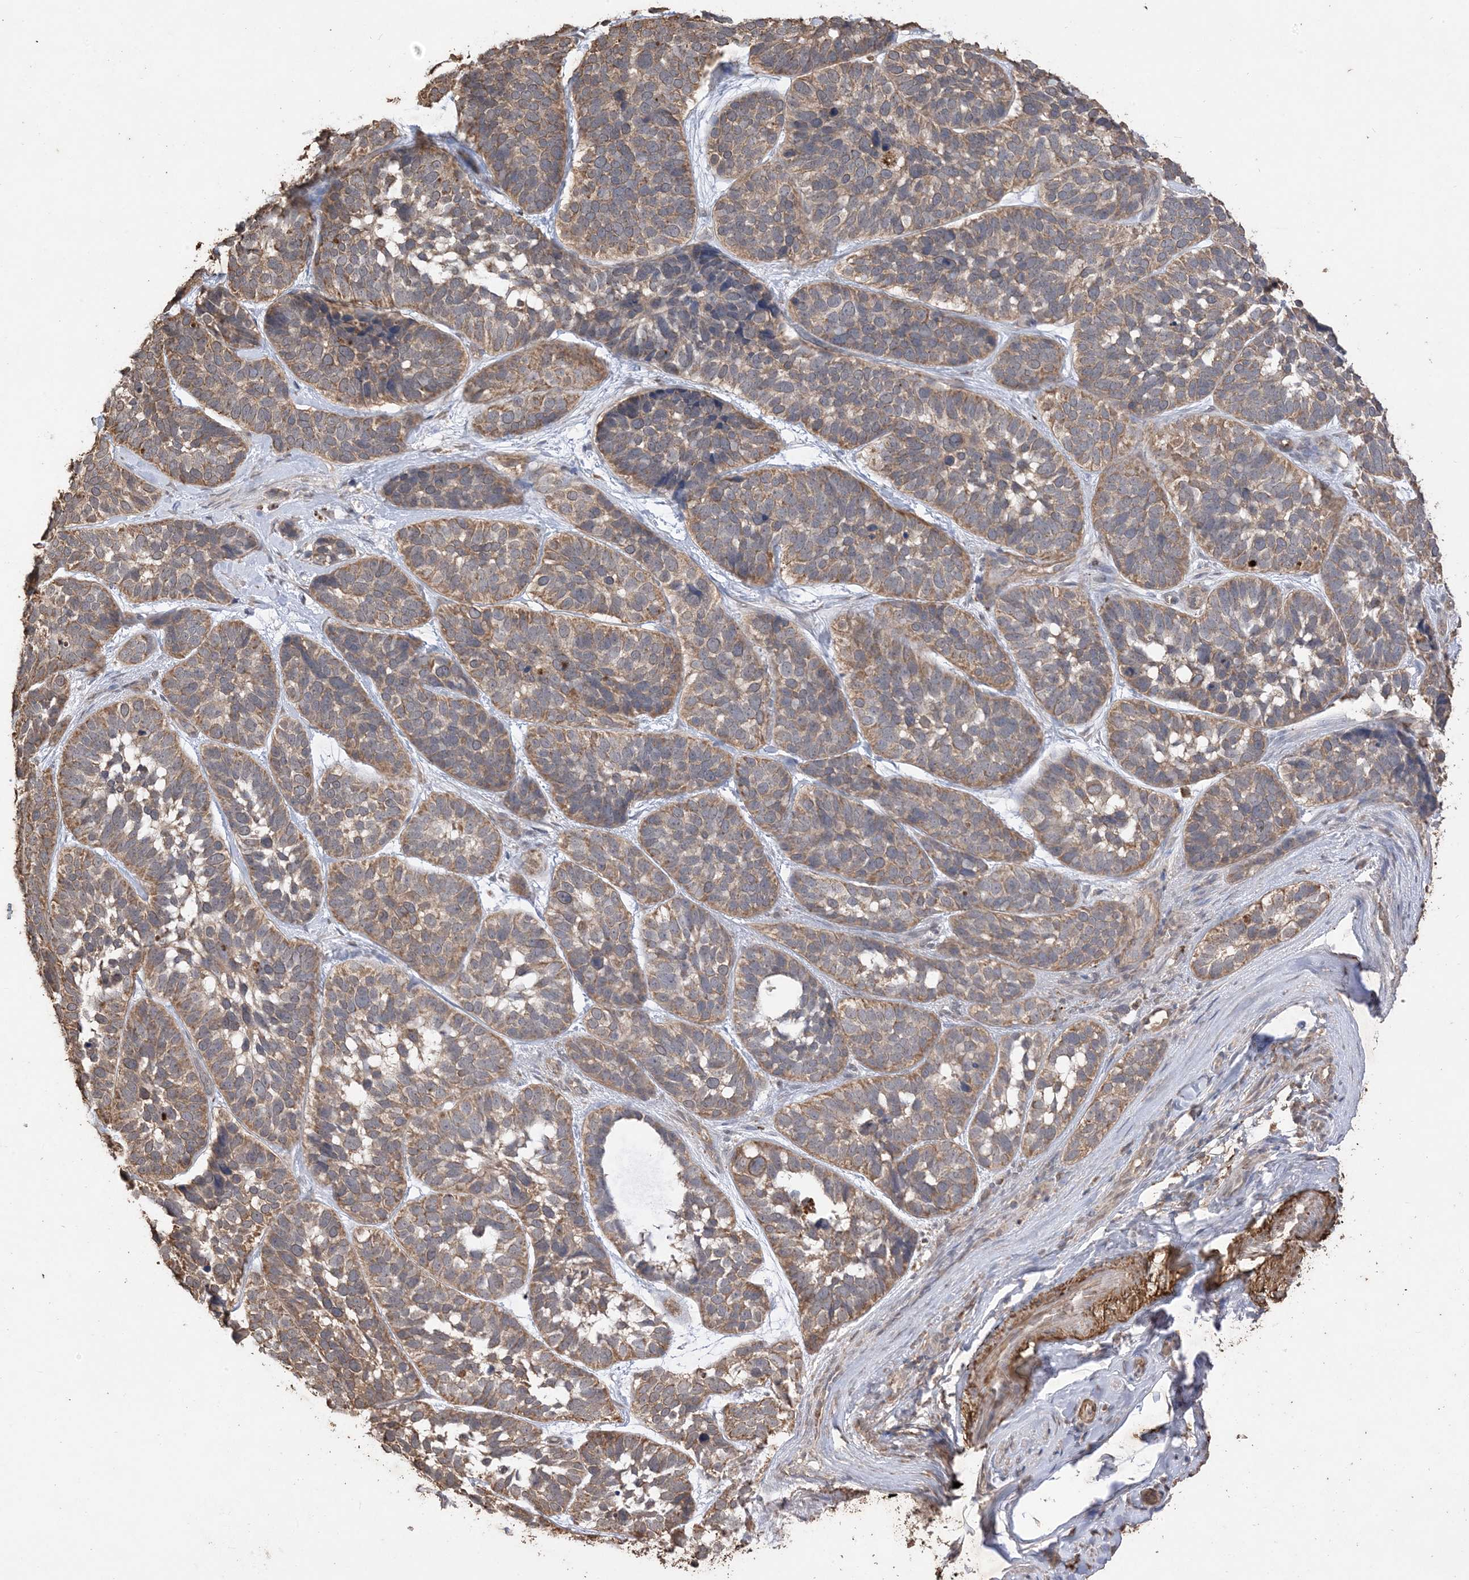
{"staining": {"intensity": "moderate", "quantity": ">75%", "location": "cytoplasmic/membranous"}, "tissue": "skin cancer", "cell_type": "Tumor cells", "image_type": "cancer", "snomed": [{"axis": "morphology", "description": "Basal cell carcinoma"}, {"axis": "topography", "description": "Skin"}], "caption": "This is an image of immunohistochemistry staining of skin basal cell carcinoma, which shows moderate expression in the cytoplasmic/membranous of tumor cells.", "gene": "HPS4", "patient": {"sex": "male", "age": 62}}